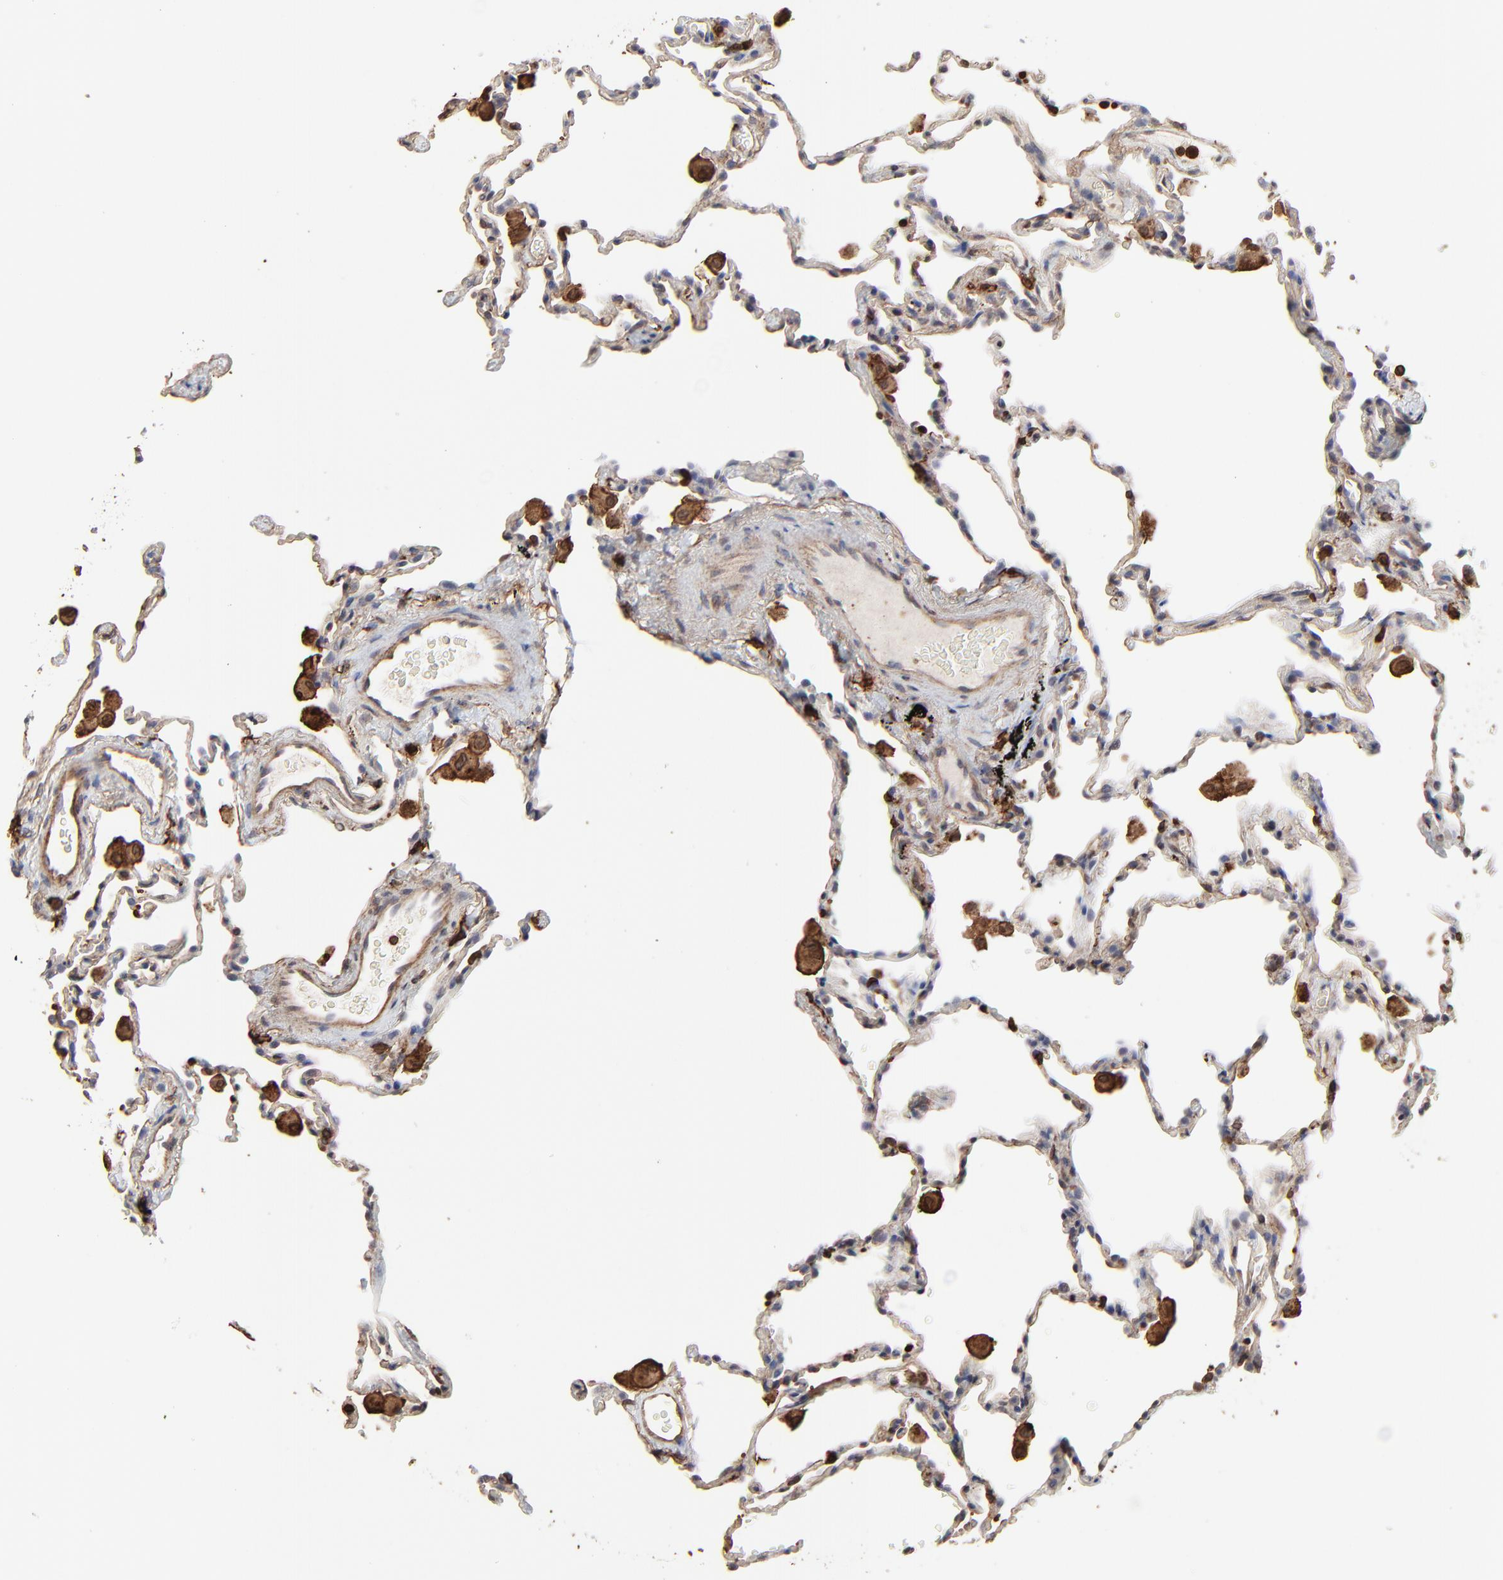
{"staining": {"intensity": "moderate", "quantity": "25%-75%", "location": "nuclear"}, "tissue": "lung", "cell_type": "Alveolar cells", "image_type": "normal", "snomed": [{"axis": "morphology", "description": "Normal tissue, NOS"}, {"axis": "morphology", "description": "Soft tissue tumor metastatic"}, {"axis": "topography", "description": "Lung"}], "caption": "High-power microscopy captured an IHC micrograph of unremarkable lung, revealing moderate nuclear positivity in about 25%-75% of alveolar cells.", "gene": "SLC6A14", "patient": {"sex": "male", "age": 59}}